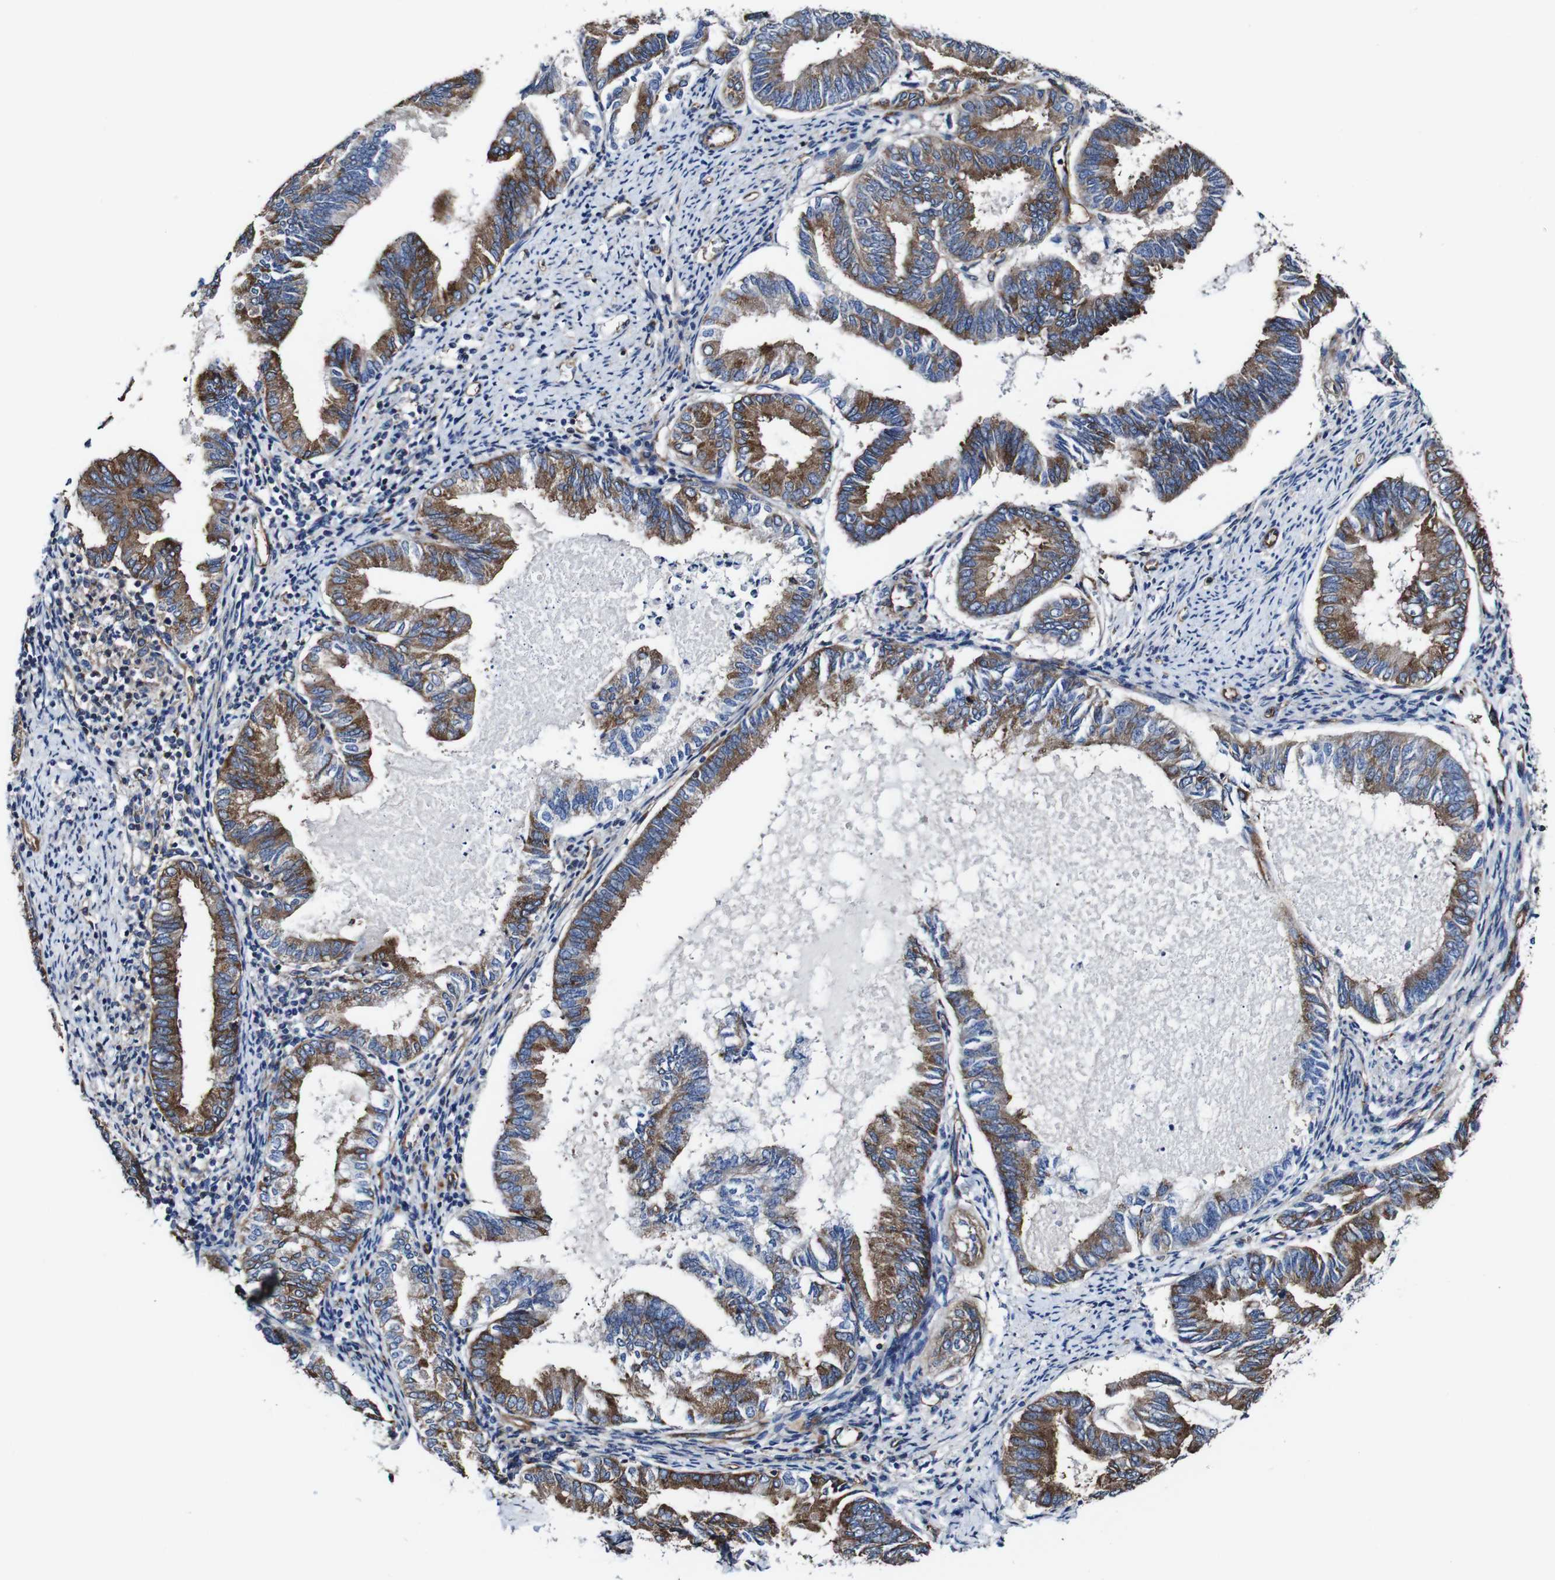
{"staining": {"intensity": "strong", "quantity": ">75%", "location": "cytoplasmic/membranous"}, "tissue": "endometrial cancer", "cell_type": "Tumor cells", "image_type": "cancer", "snomed": [{"axis": "morphology", "description": "Adenocarcinoma, NOS"}, {"axis": "topography", "description": "Endometrium"}], "caption": "An IHC micrograph of neoplastic tissue is shown. Protein staining in brown highlights strong cytoplasmic/membranous positivity in endometrial cancer (adenocarcinoma) within tumor cells. The staining is performed using DAB (3,3'-diaminobenzidine) brown chromogen to label protein expression. The nuclei are counter-stained blue using hematoxylin.", "gene": "CSF1R", "patient": {"sex": "female", "age": 86}}